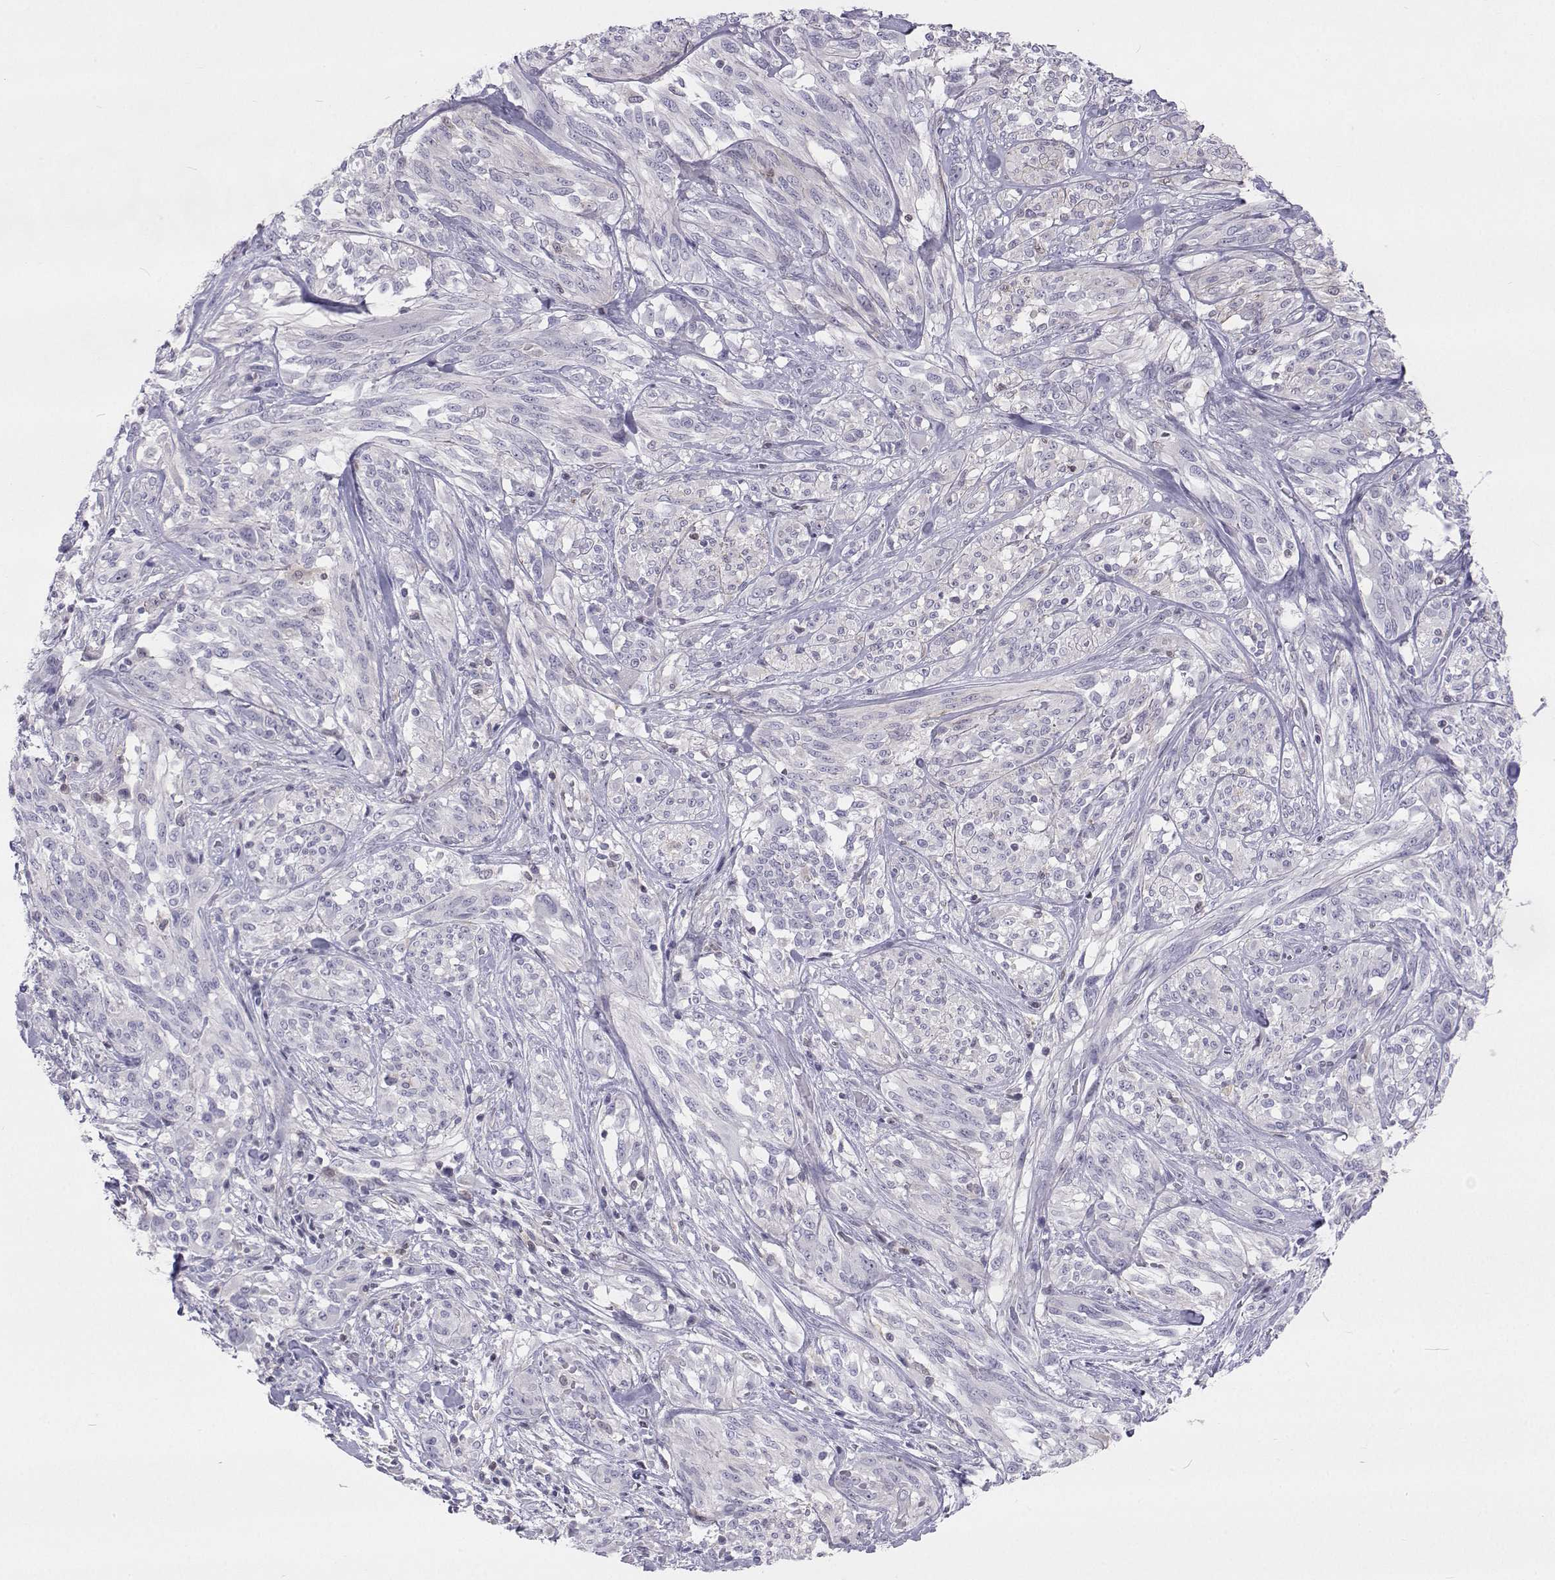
{"staining": {"intensity": "negative", "quantity": "none", "location": "none"}, "tissue": "melanoma", "cell_type": "Tumor cells", "image_type": "cancer", "snomed": [{"axis": "morphology", "description": "Malignant melanoma, NOS"}, {"axis": "topography", "description": "Skin"}], "caption": "Tumor cells are negative for brown protein staining in melanoma. (Immunohistochemistry (ihc), brightfield microscopy, high magnification).", "gene": "GALM", "patient": {"sex": "female", "age": 91}}